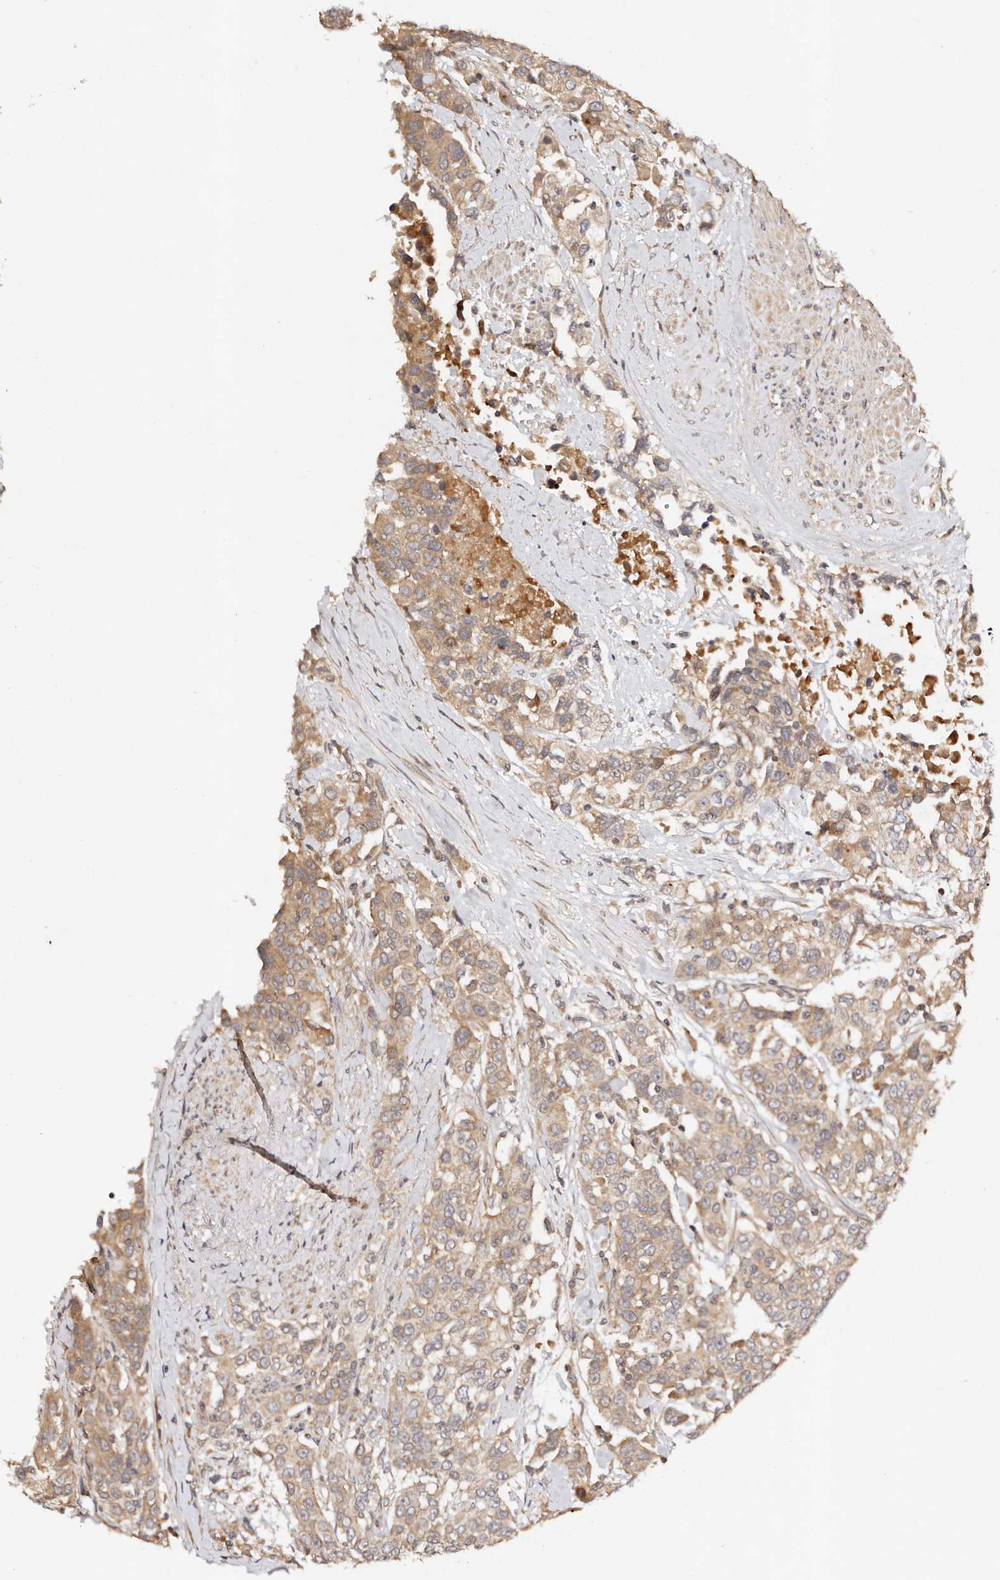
{"staining": {"intensity": "moderate", "quantity": ">75%", "location": "cytoplasmic/membranous"}, "tissue": "urothelial cancer", "cell_type": "Tumor cells", "image_type": "cancer", "snomed": [{"axis": "morphology", "description": "Urothelial carcinoma, High grade"}, {"axis": "topography", "description": "Urinary bladder"}], "caption": "A histopathology image of urothelial carcinoma (high-grade) stained for a protein demonstrates moderate cytoplasmic/membranous brown staining in tumor cells.", "gene": "DENND11", "patient": {"sex": "female", "age": 80}}